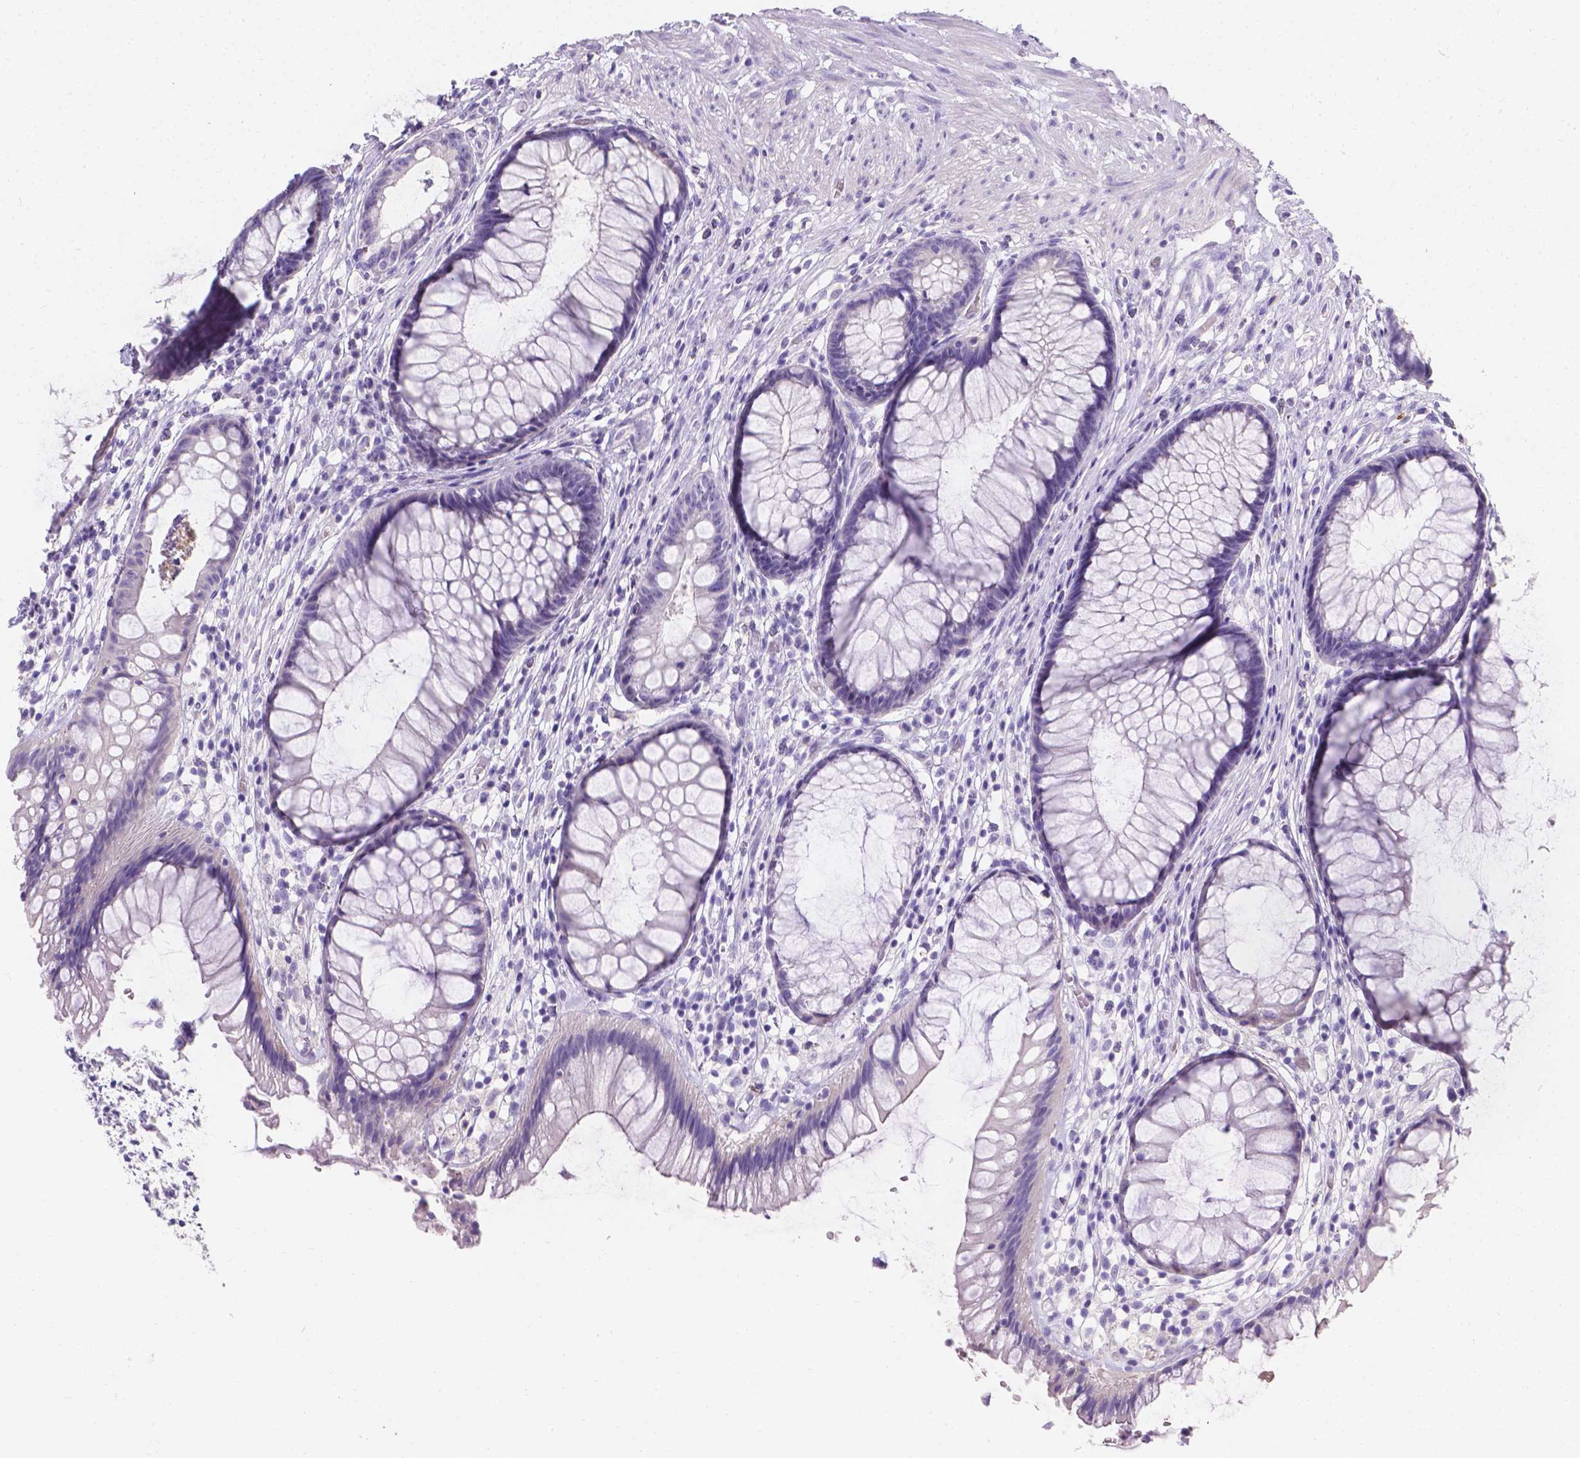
{"staining": {"intensity": "negative", "quantity": "none", "location": "none"}, "tissue": "rectum", "cell_type": "Glandular cells", "image_type": "normal", "snomed": [{"axis": "morphology", "description": "Normal tissue, NOS"}, {"axis": "topography", "description": "Smooth muscle"}, {"axis": "topography", "description": "Rectum"}], "caption": "The image reveals no significant staining in glandular cells of rectum.", "gene": "GNRHR", "patient": {"sex": "male", "age": 53}}